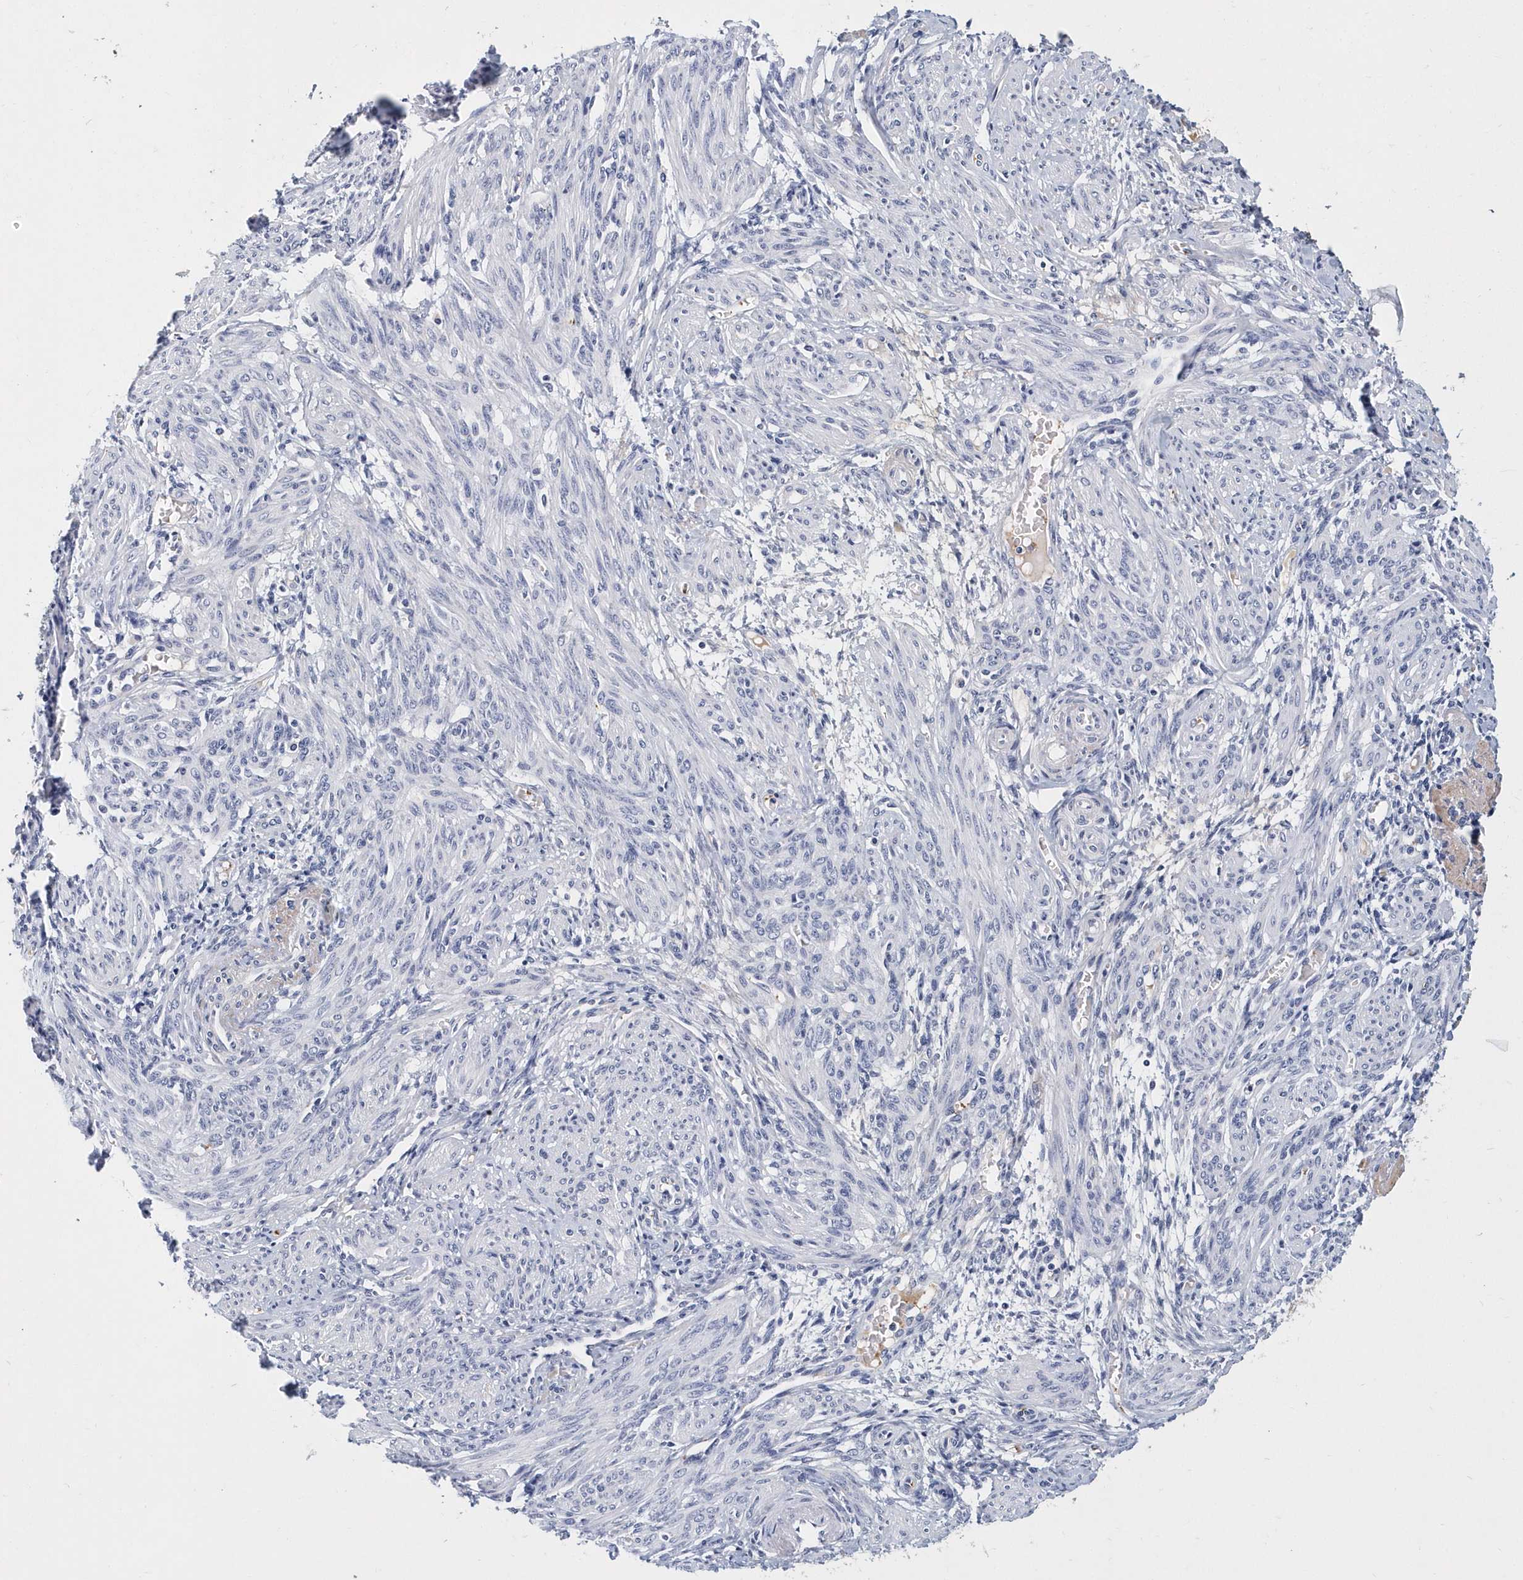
{"staining": {"intensity": "negative", "quantity": "none", "location": "none"}, "tissue": "smooth muscle", "cell_type": "Smooth muscle cells", "image_type": "normal", "snomed": [{"axis": "morphology", "description": "Normal tissue, NOS"}, {"axis": "topography", "description": "Smooth muscle"}], "caption": "This is an immunohistochemistry micrograph of normal human smooth muscle. There is no positivity in smooth muscle cells.", "gene": "ITGA2B", "patient": {"sex": "female", "age": 39}}